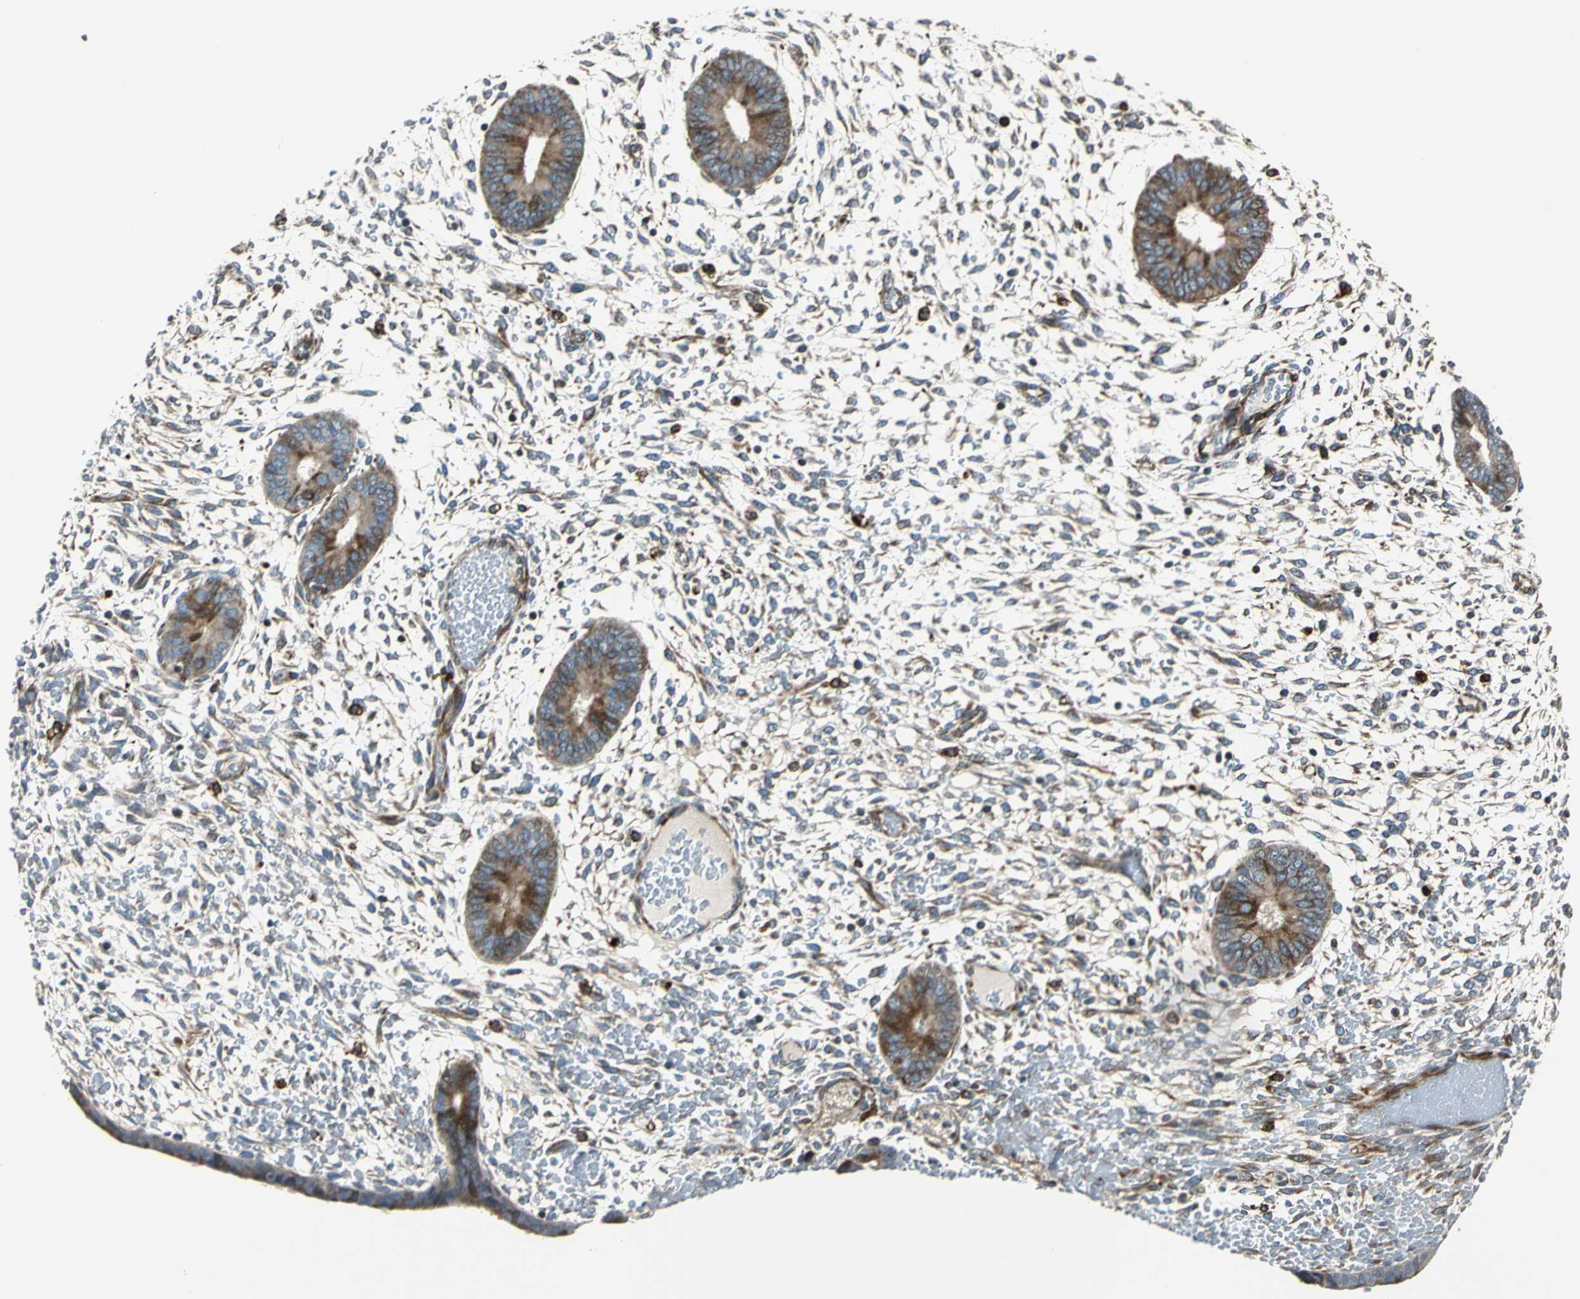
{"staining": {"intensity": "moderate", "quantity": "25%-75%", "location": "cytoplasmic/membranous"}, "tissue": "endometrium", "cell_type": "Cells in endometrial stroma", "image_type": "normal", "snomed": [{"axis": "morphology", "description": "Normal tissue, NOS"}, {"axis": "topography", "description": "Endometrium"}], "caption": "Immunohistochemical staining of benign human endometrium exhibits moderate cytoplasmic/membranous protein staining in about 25%-75% of cells in endometrial stroma. The protein of interest is shown in brown color, while the nuclei are stained blue.", "gene": "HTATIP2", "patient": {"sex": "female", "age": 42}}